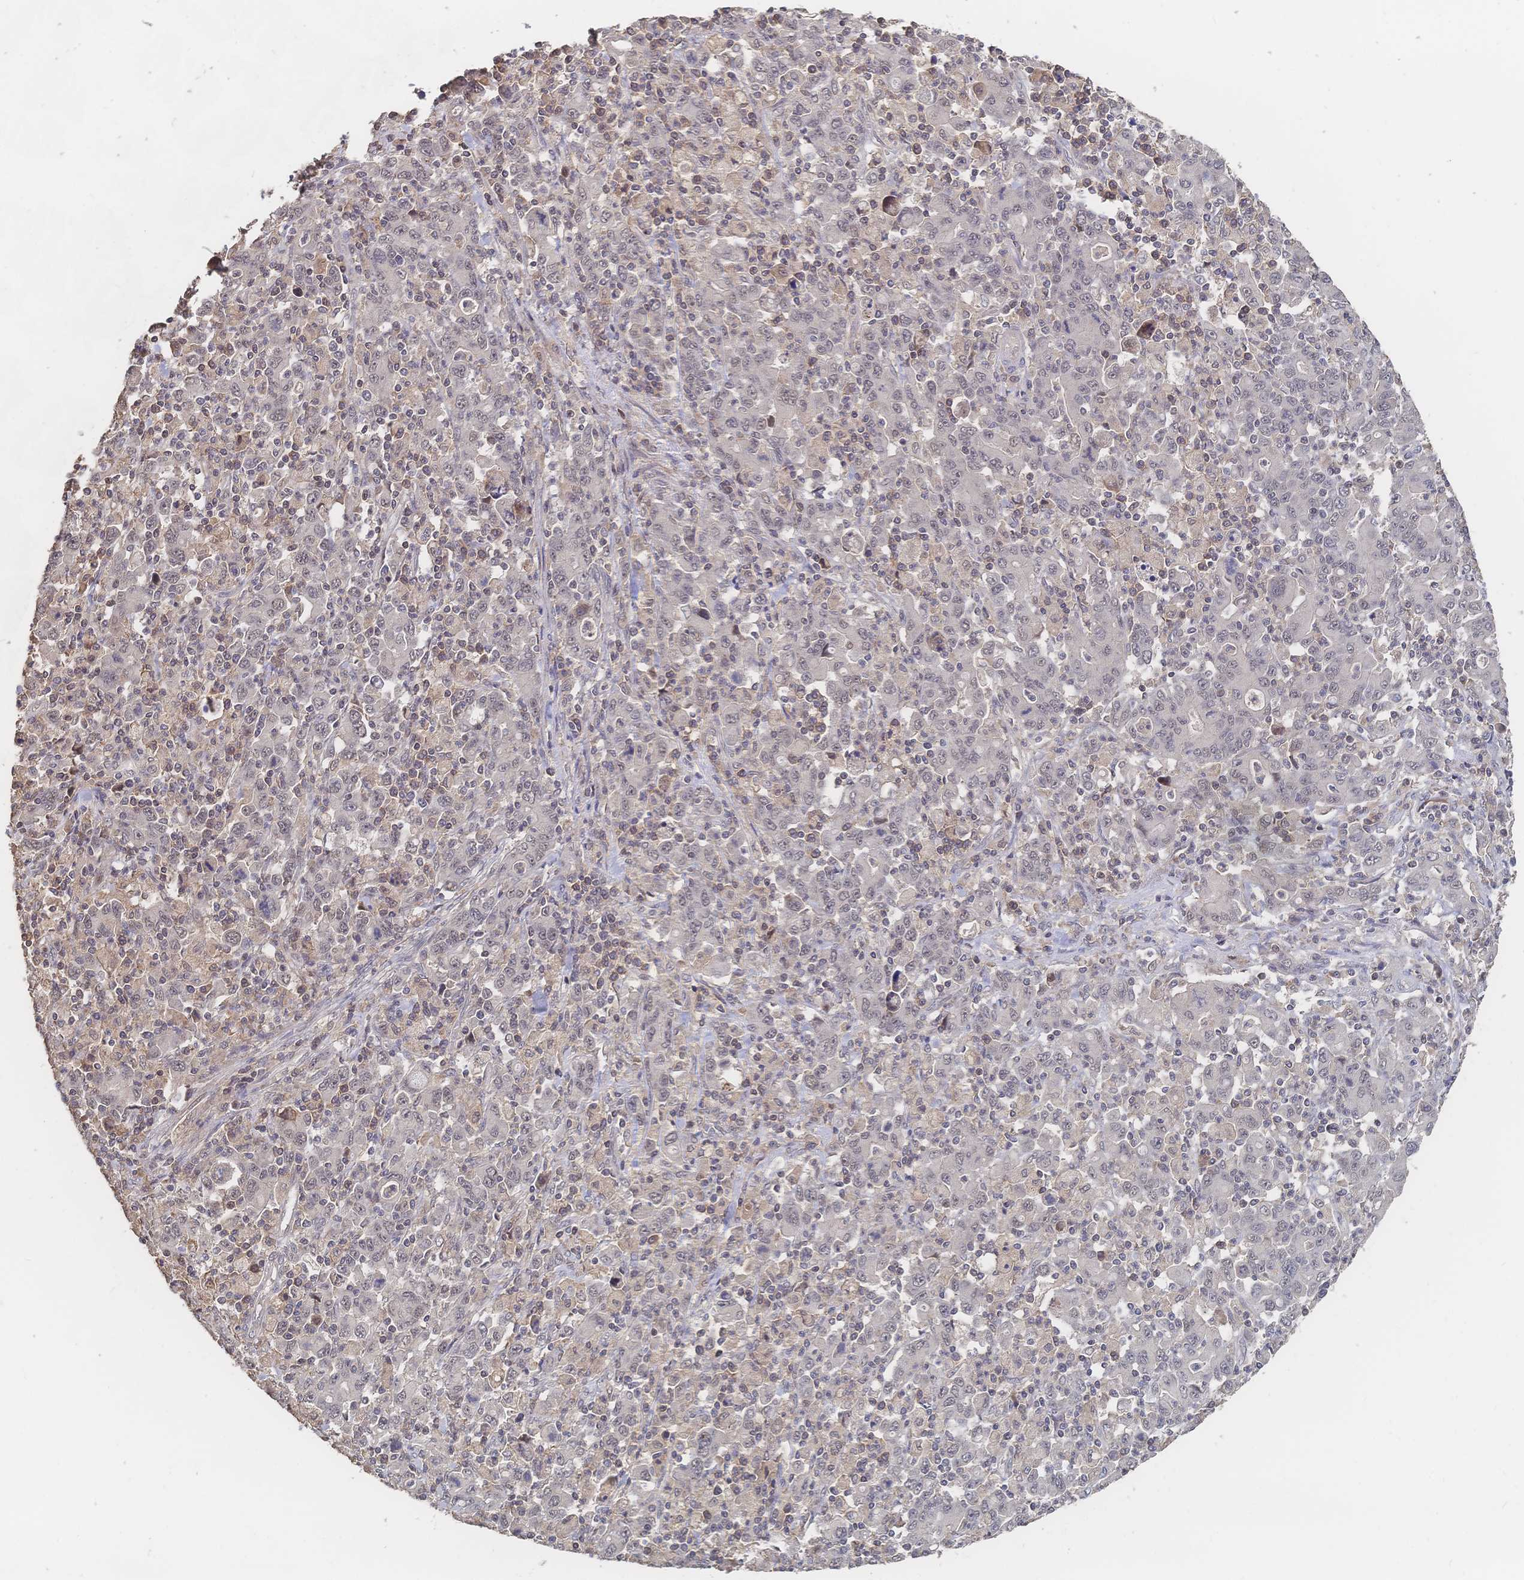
{"staining": {"intensity": "negative", "quantity": "none", "location": "none"}, "tissue": "stomach cancer", "cell_type": "Tumor cells", "image_type": "cancer", "snomed": [{"axis": "morphology", "description": "Adenocarcinoma, NOS"}, {"axis": "topography", "description": "Stomach, upper"}], "caption": "High magnification brightfield microscopy of adenocarcinoma (stomach) stained with DAB (brown) and counterstained with hematoxylin (blue): tumor cells show no significant positivity.", "gene": "LRP5", "patient": {"sex": "male", "age": 69}}